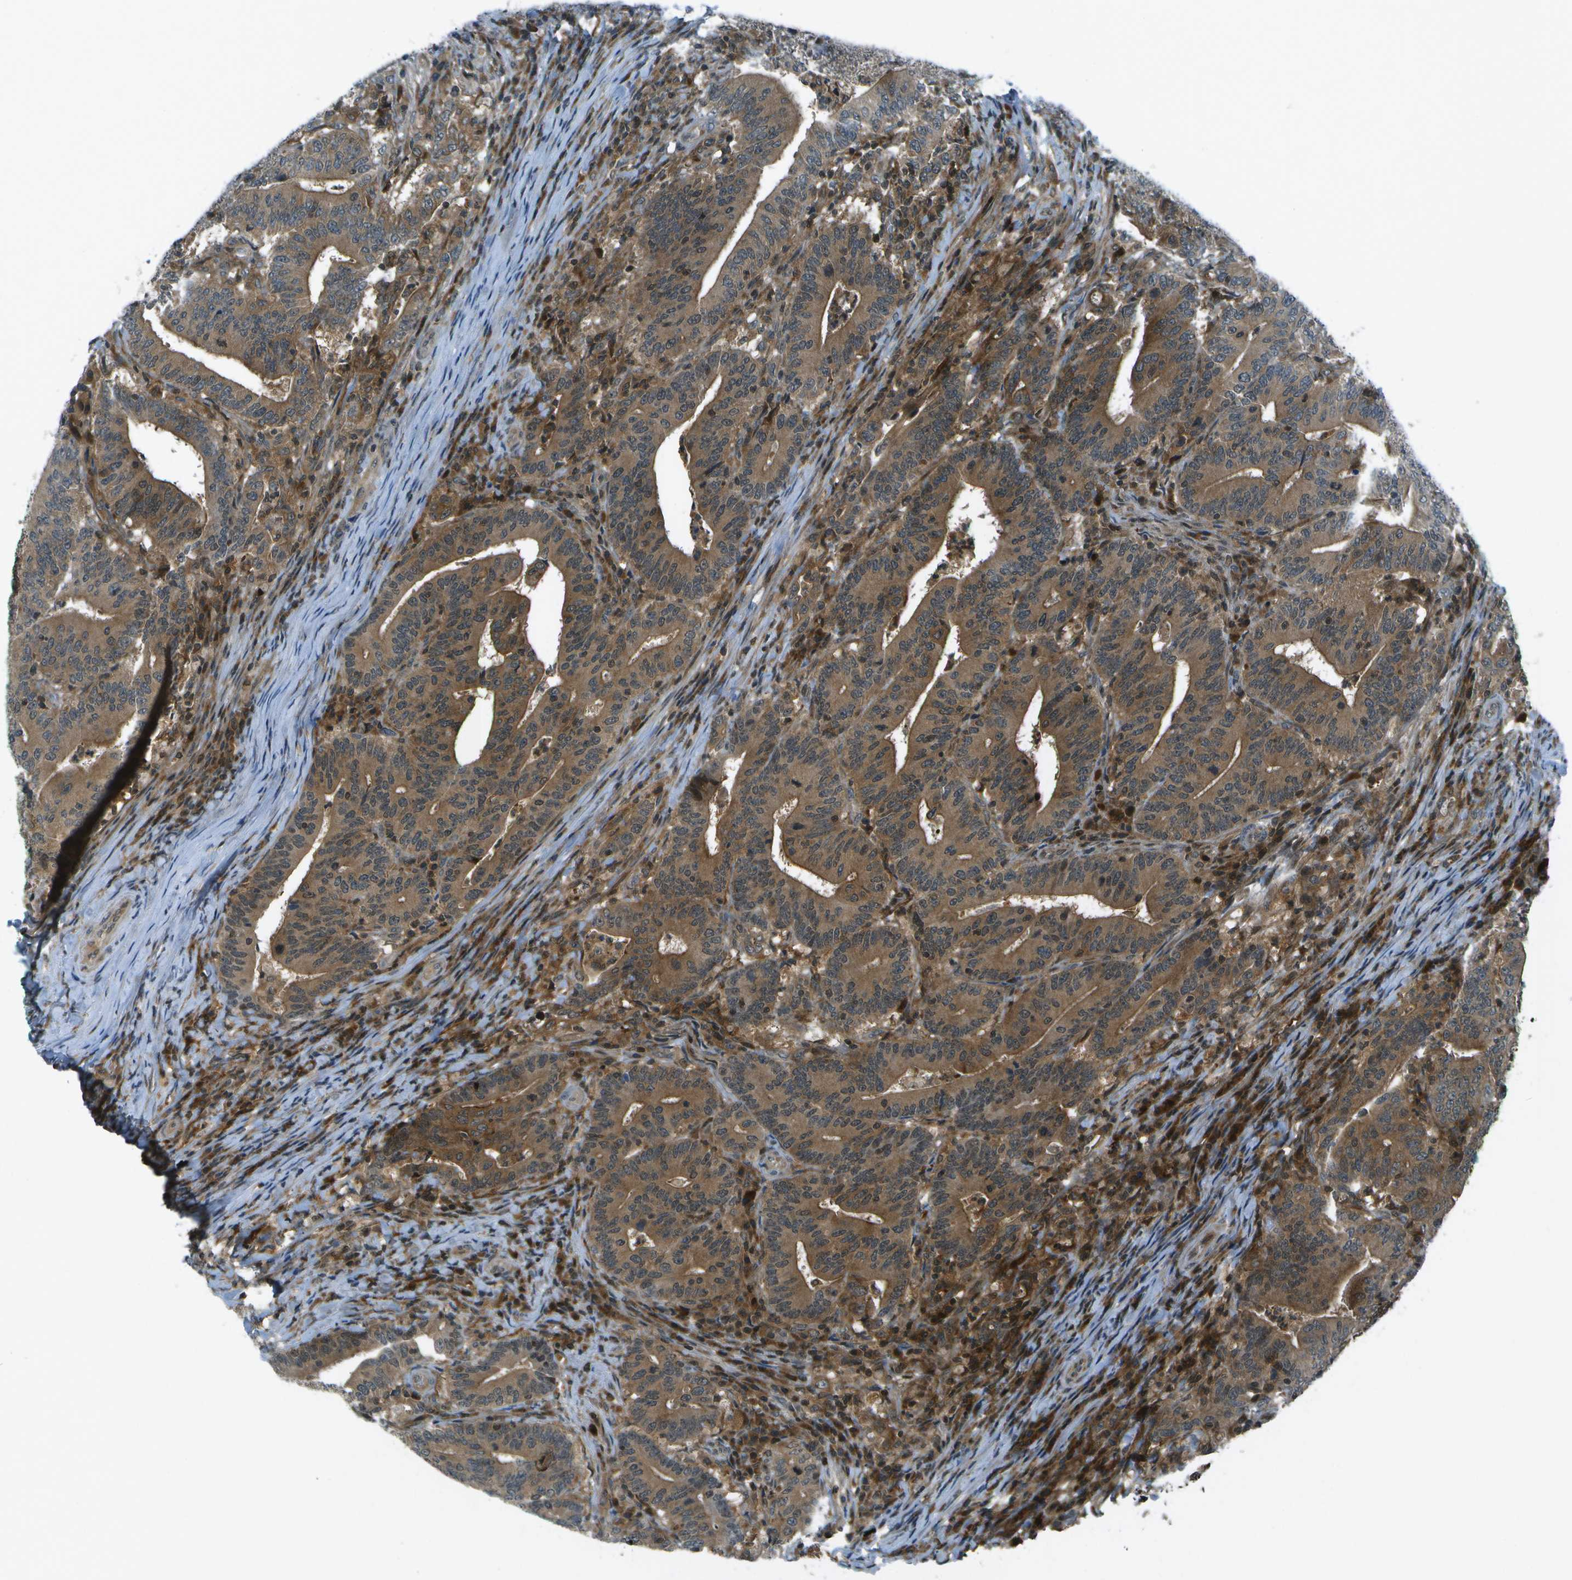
{"staining": {"intensity": "strong", "quantity": ">75%", "location": "cytoplasmic/membranous"}, "tissue": "colorectal cancer", "cell_type": "Tumor cells", "image_type": "cancer", "snomed": [{"axis": "morphology", "description": "Adenocarcinoma, NOS"}, {"axis": "topography", "description": "Colon"}], "caption": "This histopathology image shows IHC staining of human colorectal cancer, with high strong cytoplasmic/membranous expression in approximately >75% of tumor cells.", "gene": "TMEM19", "patient": {"sex": "female", "age": 66}}